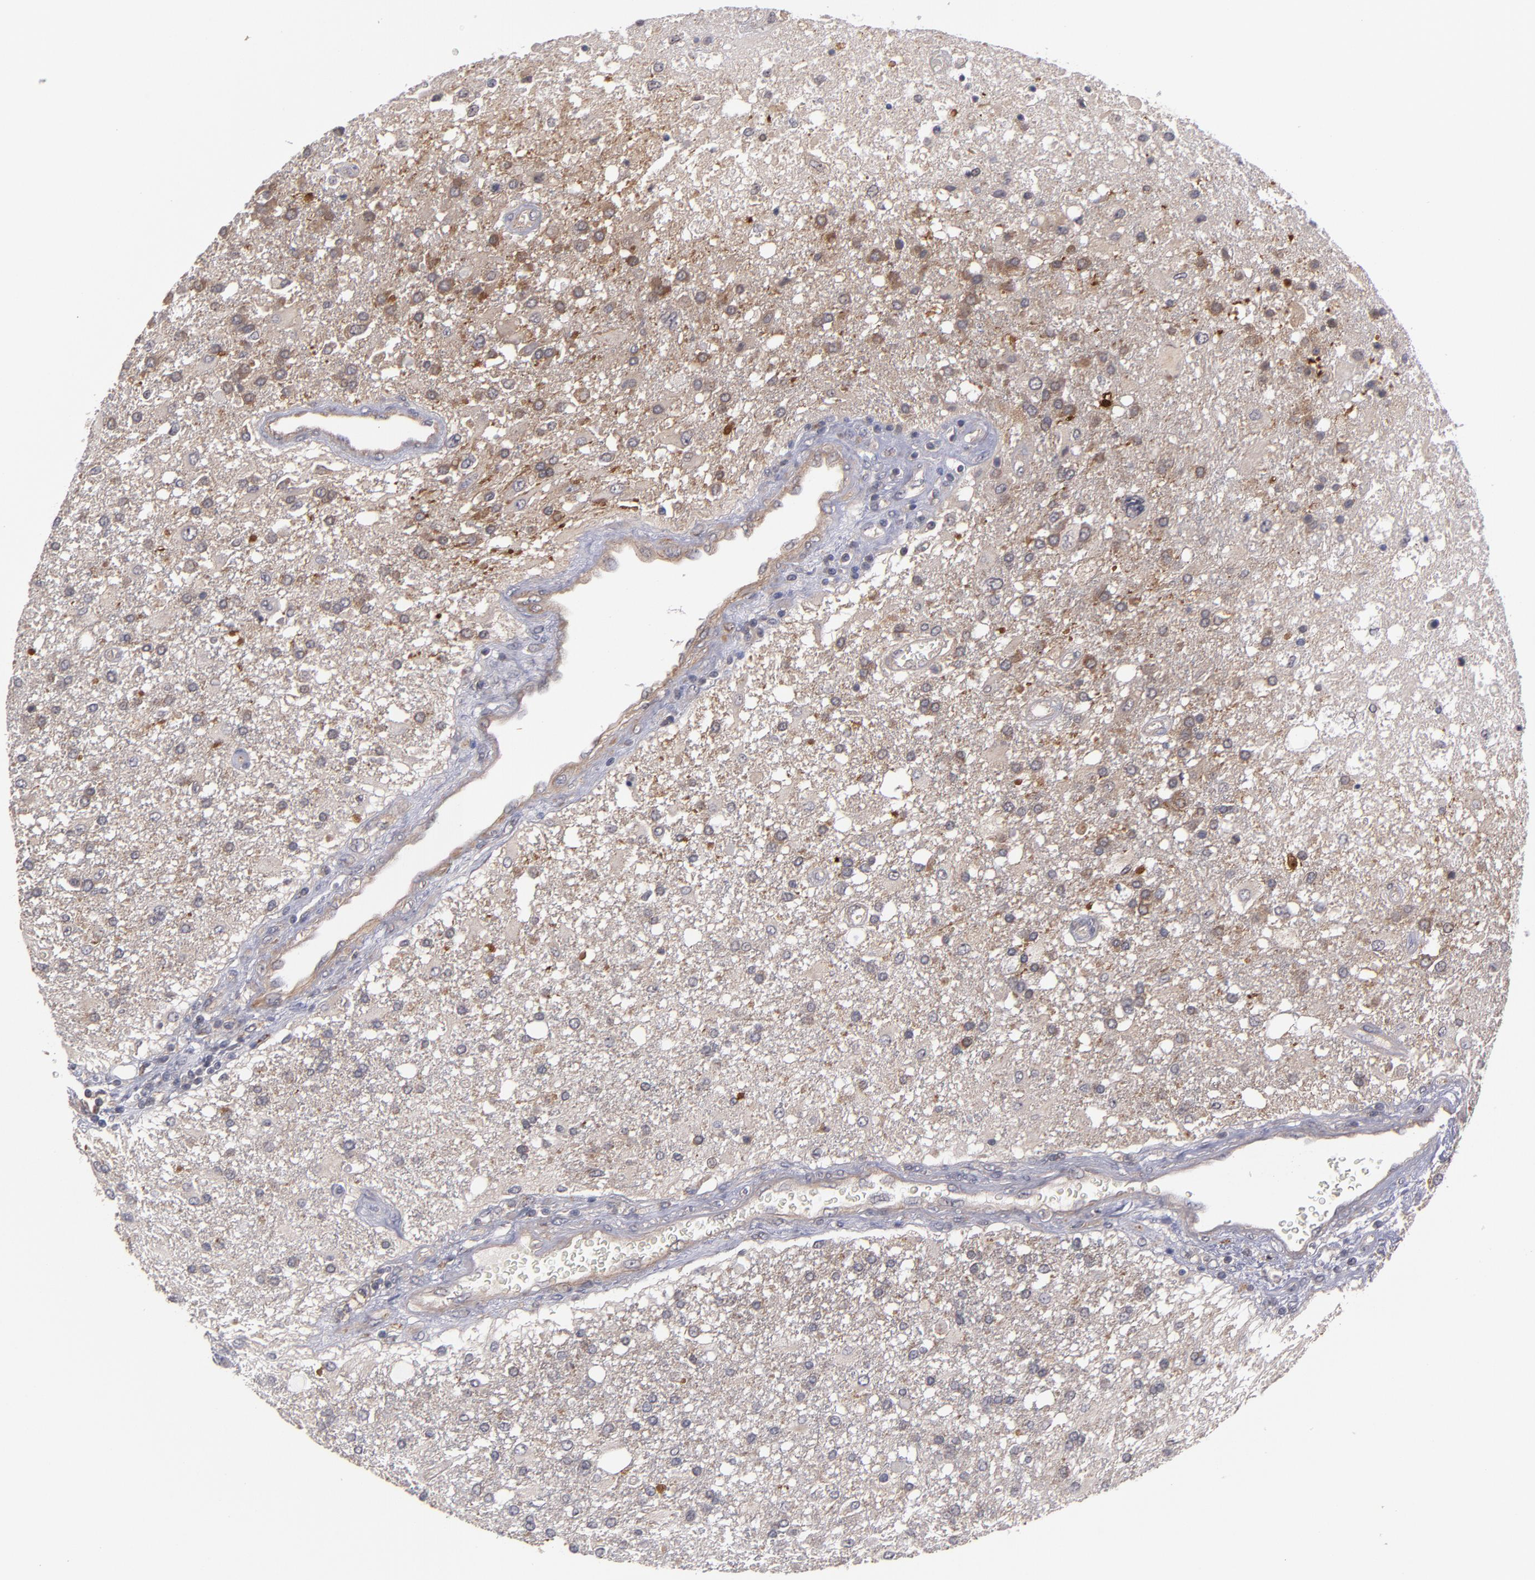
{"staining": {"intensity": "moderate", "quantity": "25%-75%", "location": "cytoplasmic/membranous"}, "tissue": "glioma", "cell_type": "Tumor cells", "image_type": "cancer", "snomed": [{"axis": "morphology", "description": "Glioma, malignant, High grade"}, {"axis": "topography", "description": "Cerebral cortex"}], "caption": "Moderate cytoplasmic/membranous positivity is present in approximately 25%-75% of tumor cells in glioma.", "gene": "CTSO", "patient": {"sex": "male", "age": 79}}